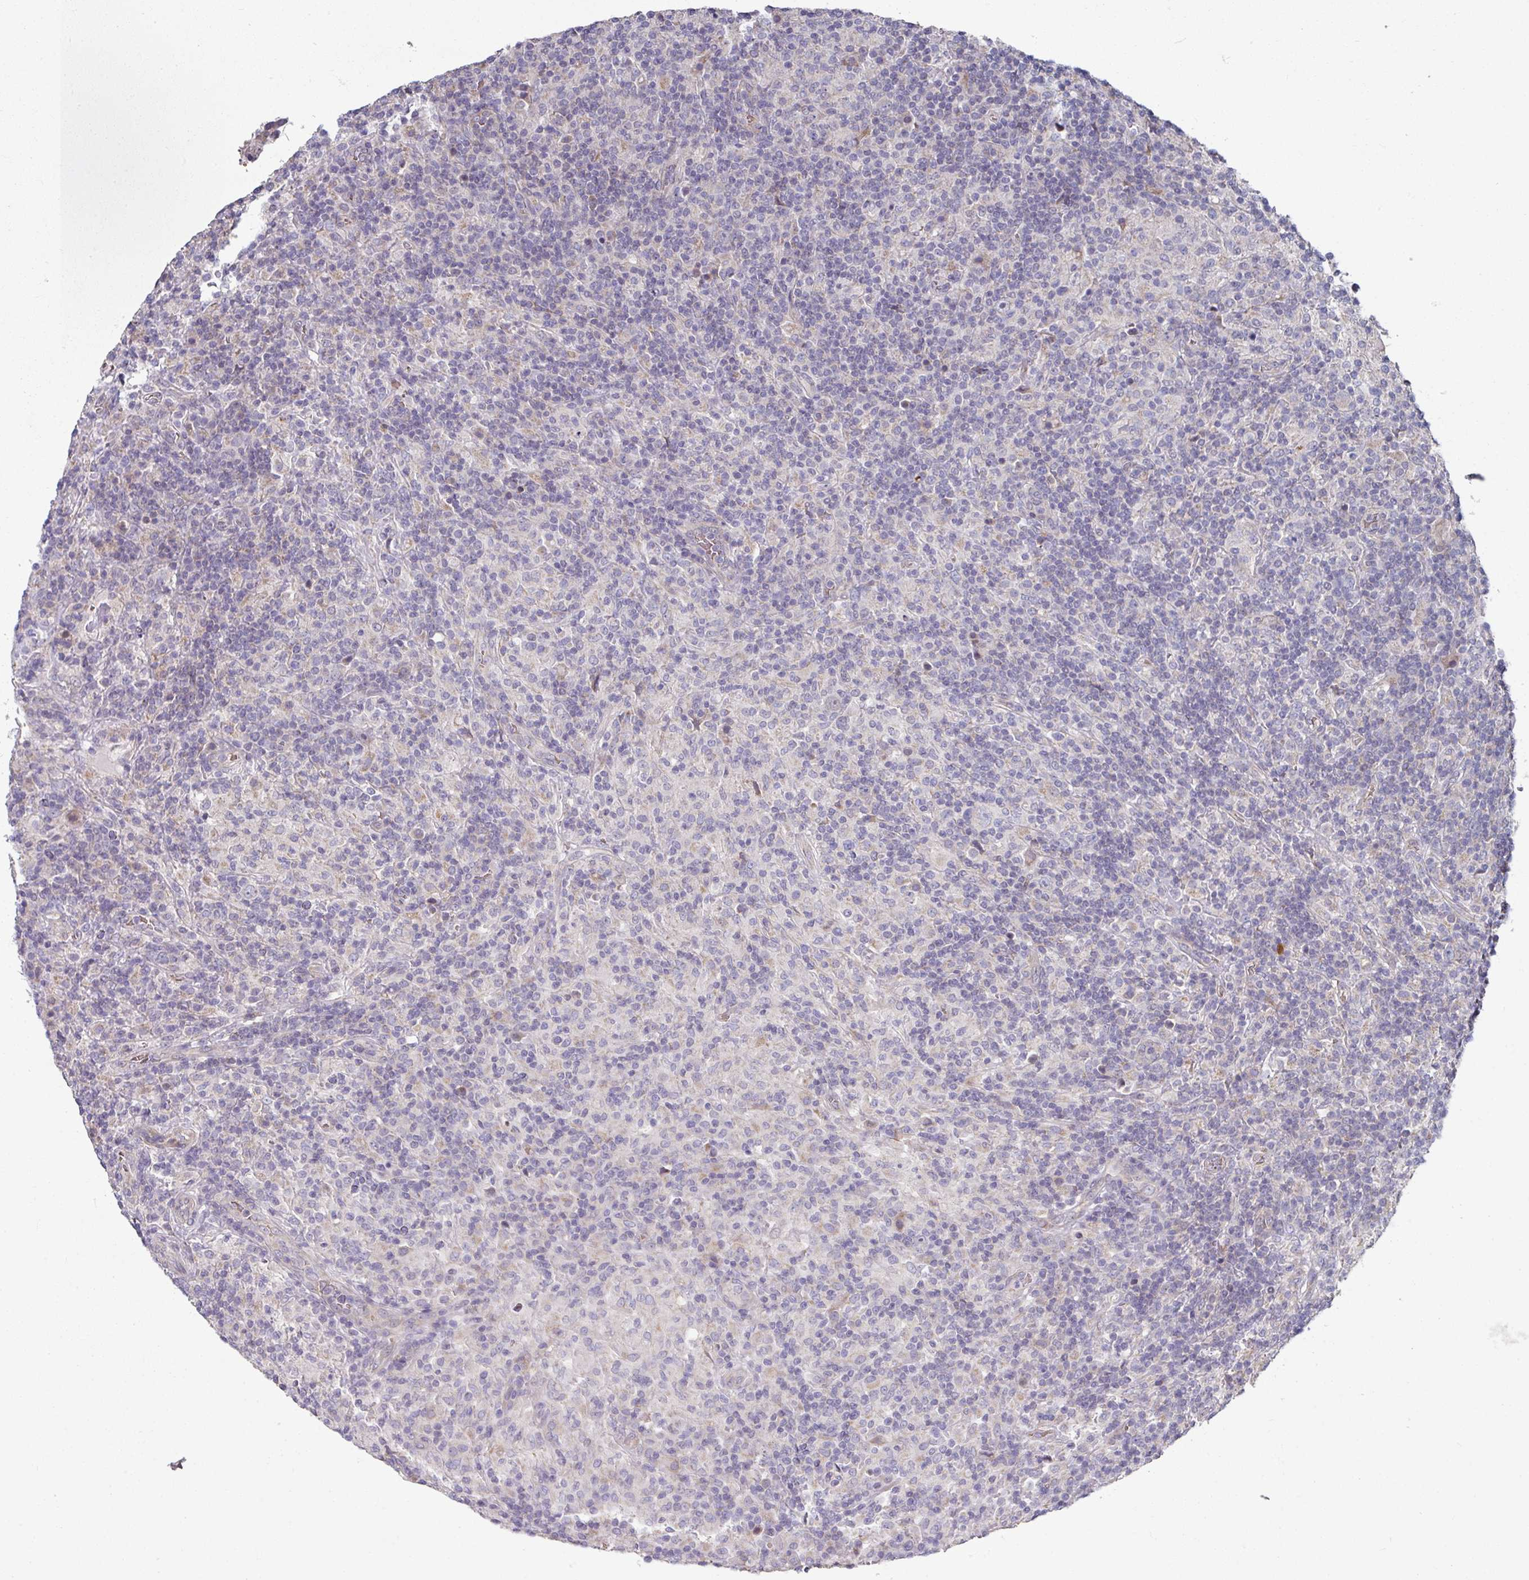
{"staining": {"intensity": "negative", "quantity": "none", "location": "none"}, "tissue": "lymphoma", "cell_type": "Tumor cells", "image_type": "cancer", "snomed": [{"axis": "morphology", "description": "Hodgkin's disease, NOS"}, {"axis": "topography", "description": "Lymph node"}], "caption": "Immunohistochemical staining of human lymphoma exhibits no significant positivity in tumor cells. (IHC, brightfield microscopy, high magnification).", "gene": "PYROXD2", "patient": {"sex": "male", "age": 70}}